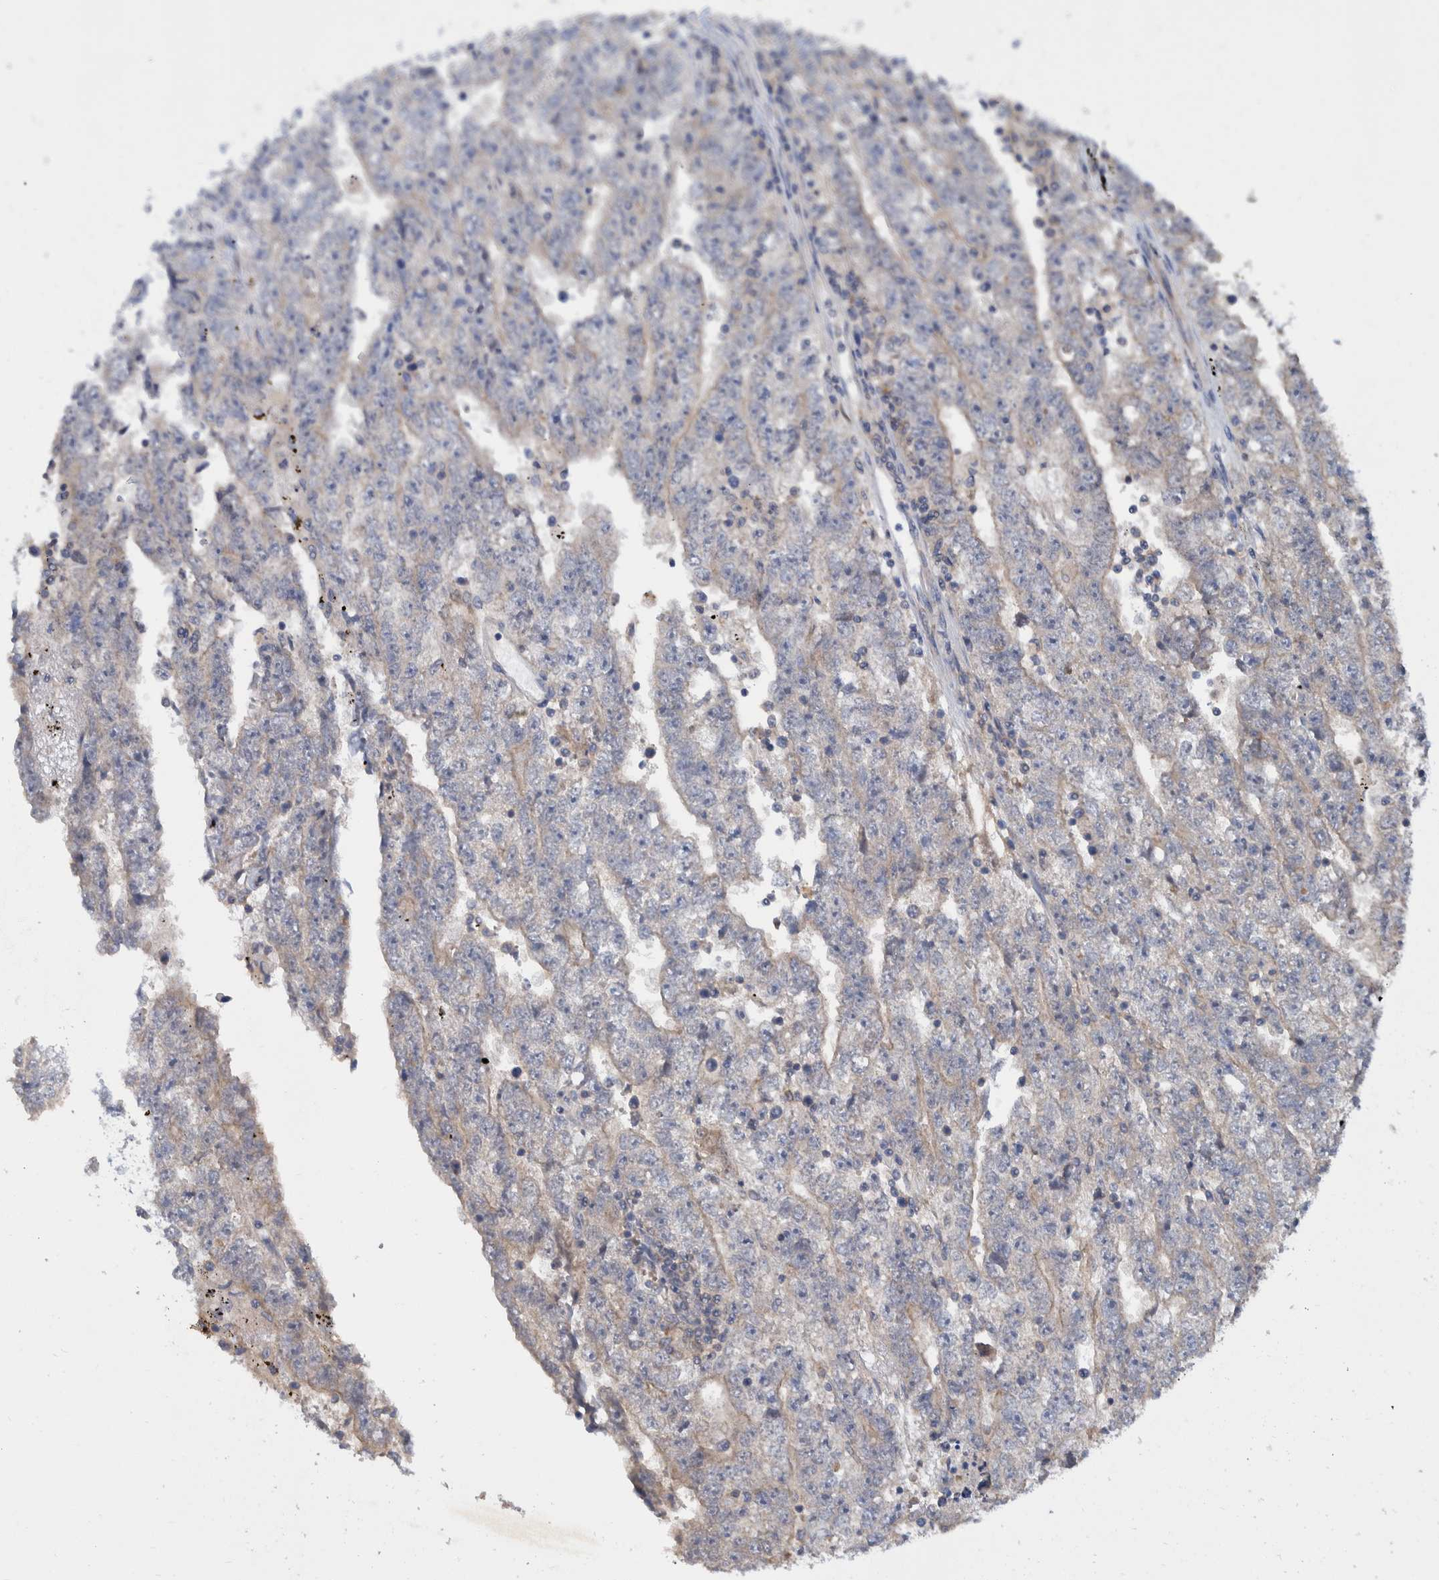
{"staining": {"intensity": "negative", "quantity": "none", "location": "none"}, "tissue": "testis cancer", "cell_type": "Tumor cells", "image_type": "cancer", "snomed": [{"axis": "morphology", "description": "Carcinoma, Embryonal, NOS"}, {"axis": "topography", "description": "Testis"}], "caption": "Tumor cells are negative for protein expression in human embryonal carcinoma (testis).", "gene": "PLPBP", "patient": {"sex": "male", "age": 25}}